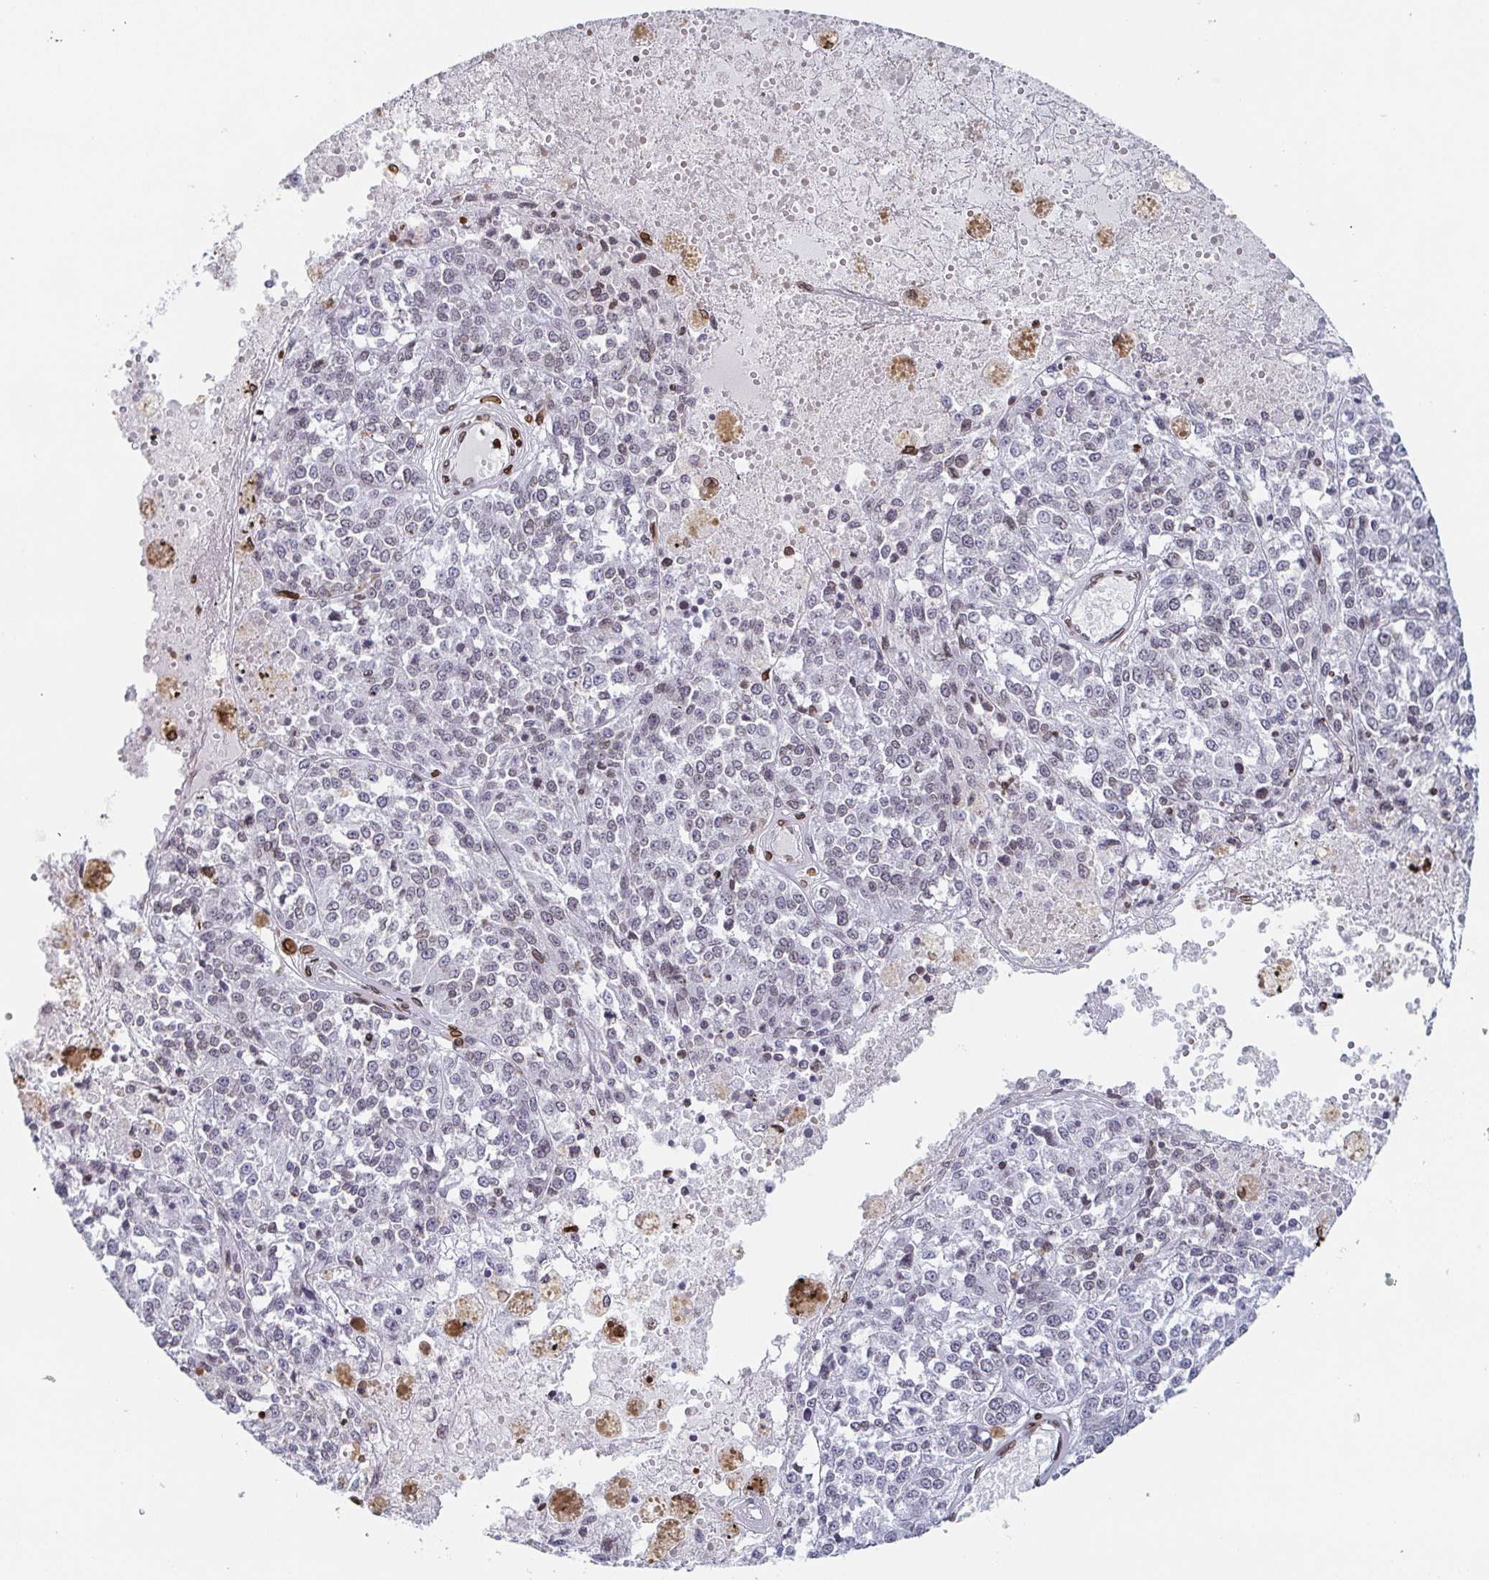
{"staining": {"intensity": "negative", "quantity": "none", "location": "none"}, "tissue": "melanoma", "cell_type": "Tumor cells", "image_type": "cancer", "snomed": [{"axis": "morphology", "description": "Malignant melanoma, Metastatic site"}, {"axis": "topography", "description": "Lymph node"}], "caption": "An immunohistochemistry photomicrograph of melanoma is shown. There is no staining in tumor cells of melanoma.", "gene": "BTBD7", "patient": {"sex": "female", "age": 64}}